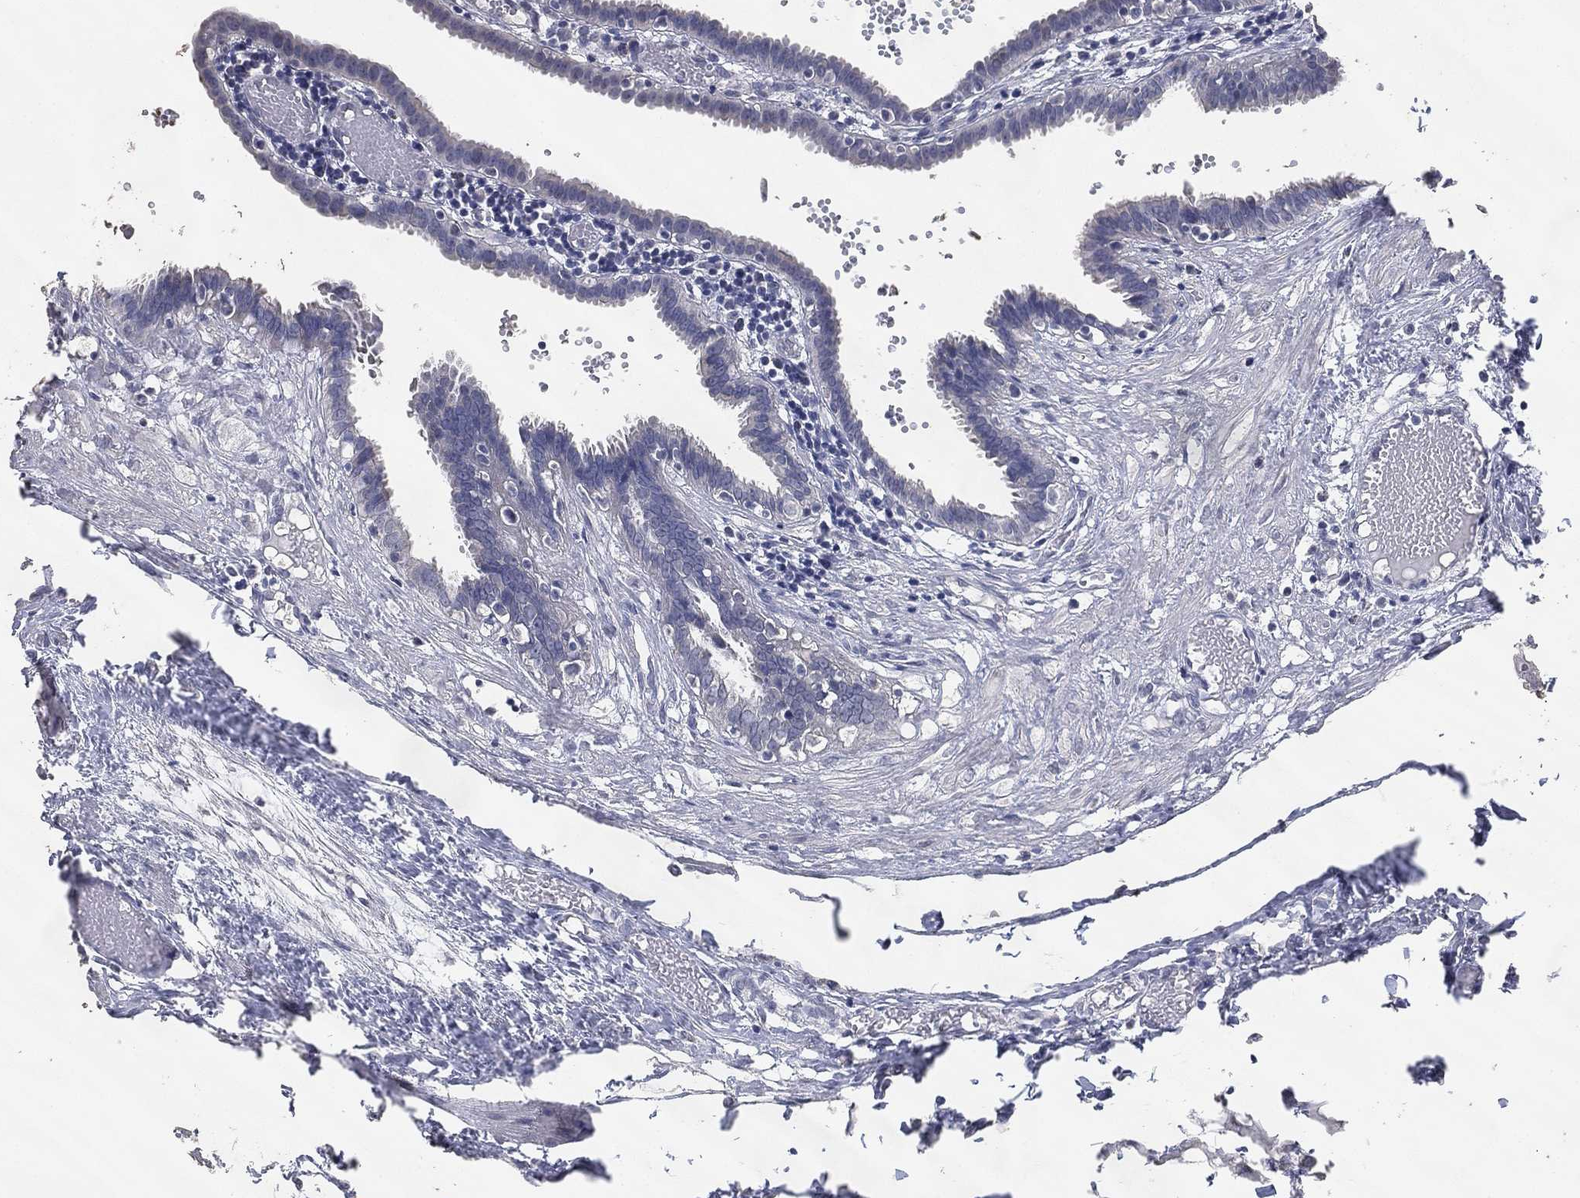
{"staining": {"intensity": "negative", "quantity": "none", "location": "none"}, "tissue": "fallopian tube", "cell_type": "Glandular cells", "image_type": "normal", "snomed": [{"axis": "morphology", "description": "Normal tissue, NOS"}, {"axis": "topography", "description": "Fallopian tube"}], "caption": "High magnification brightfield microscopy of unremarkable fallopian tube stained with DAB (brown) and counterstained with hematoxylin (blue): glandular cells show no significant staining.", "gene": "DSG1", "patient": {"sex": "female", "age": 37}}